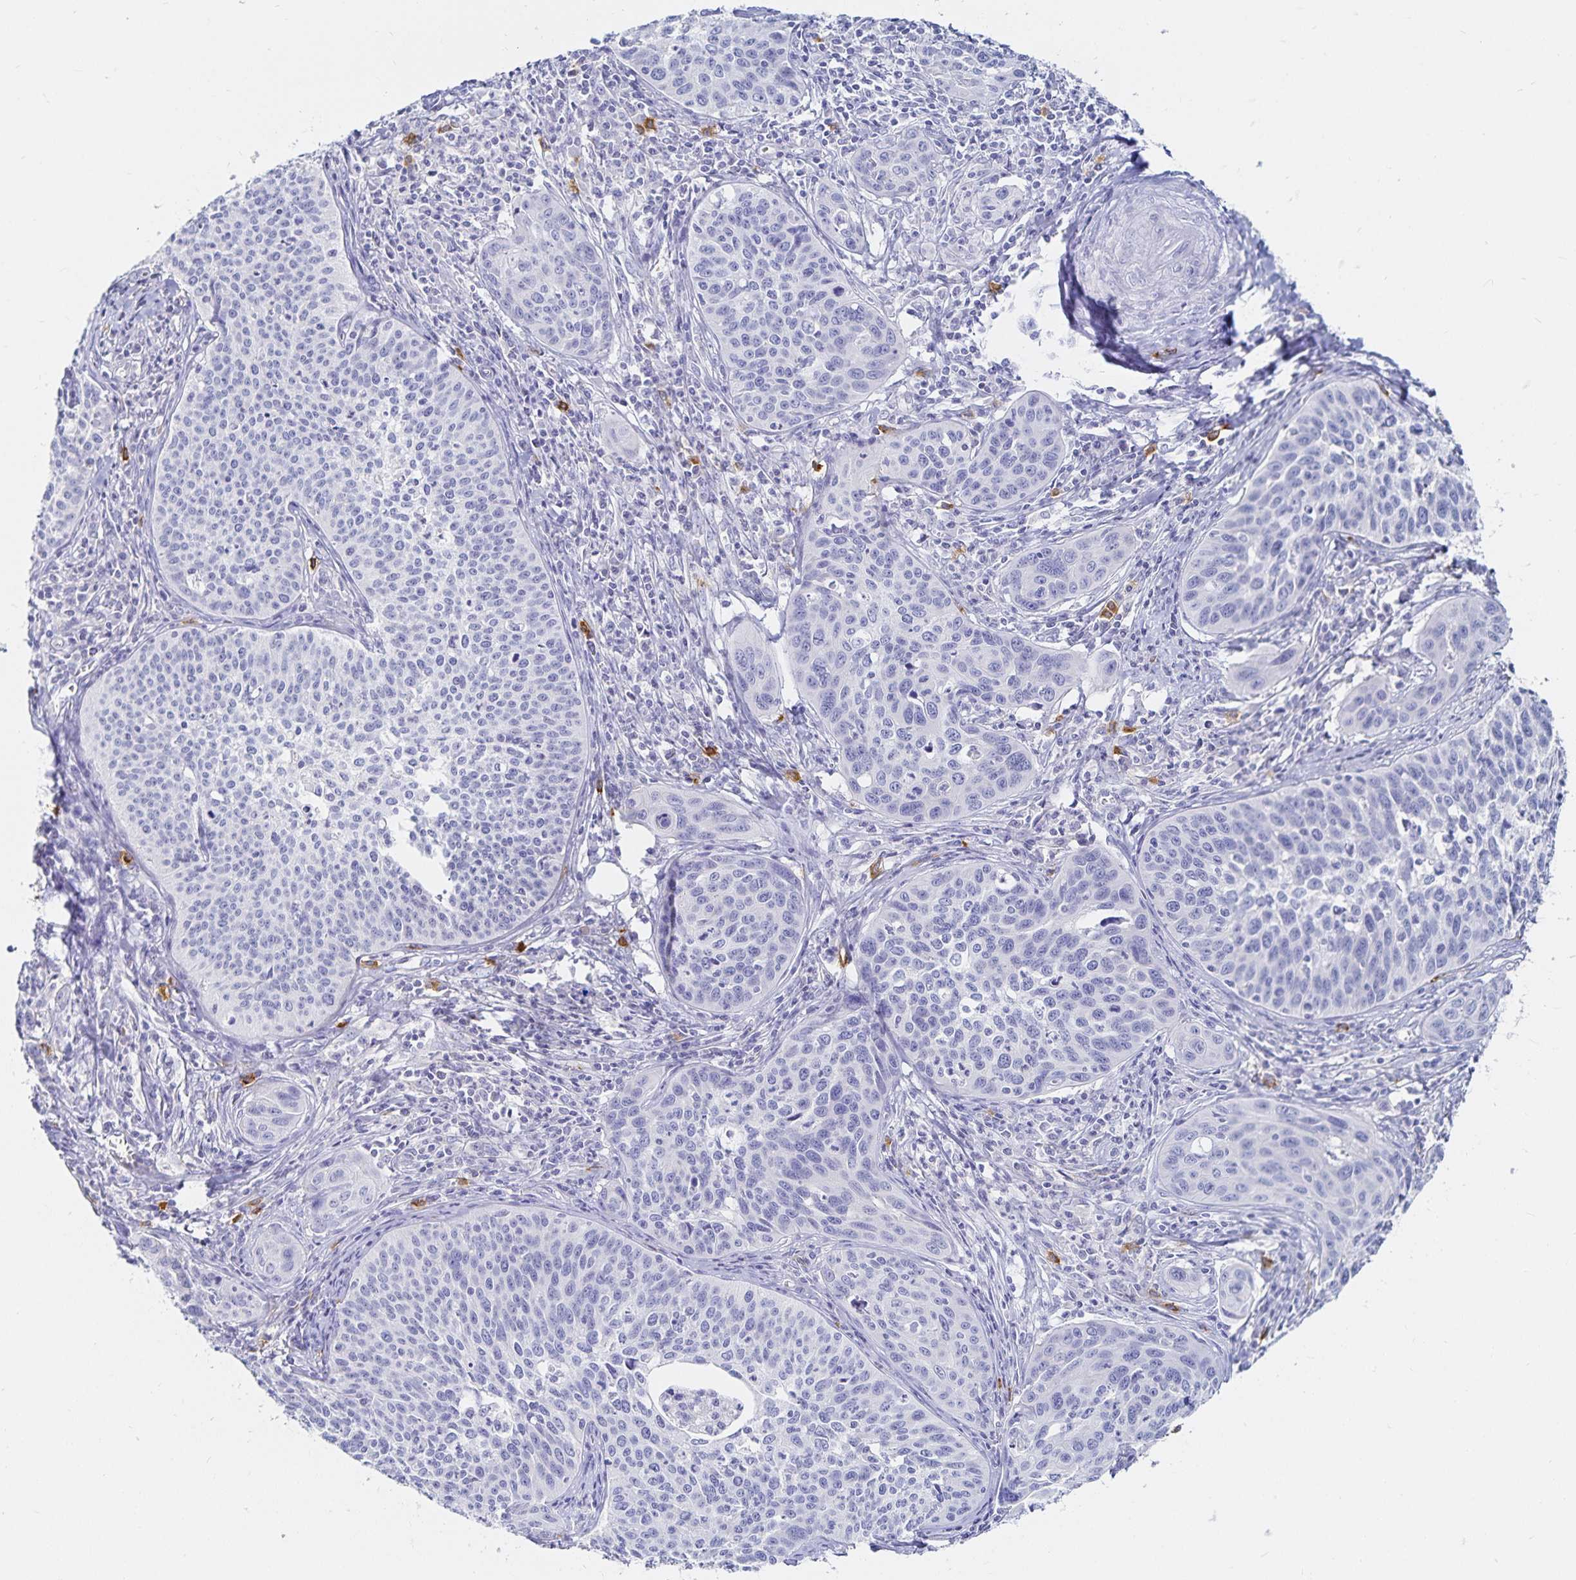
{"staining": {"intensity": "negative", "quantity": "none", "location": "none"}, "tissue": "cervical cancer", "cell_type": "Tumor cells", "image_type": "cancer", "snomed": [{"axis": "morphology", "description": "Squamous cell carcinoma, NOS"}, {"axis": "topography", "description": "Cervix"}], "caption": "Tumor cells show no significant protein staining in squamous cell carcinoma (cervical).", "gene": "TNIP1", "patient": {"sex": "female", "age": 31}}